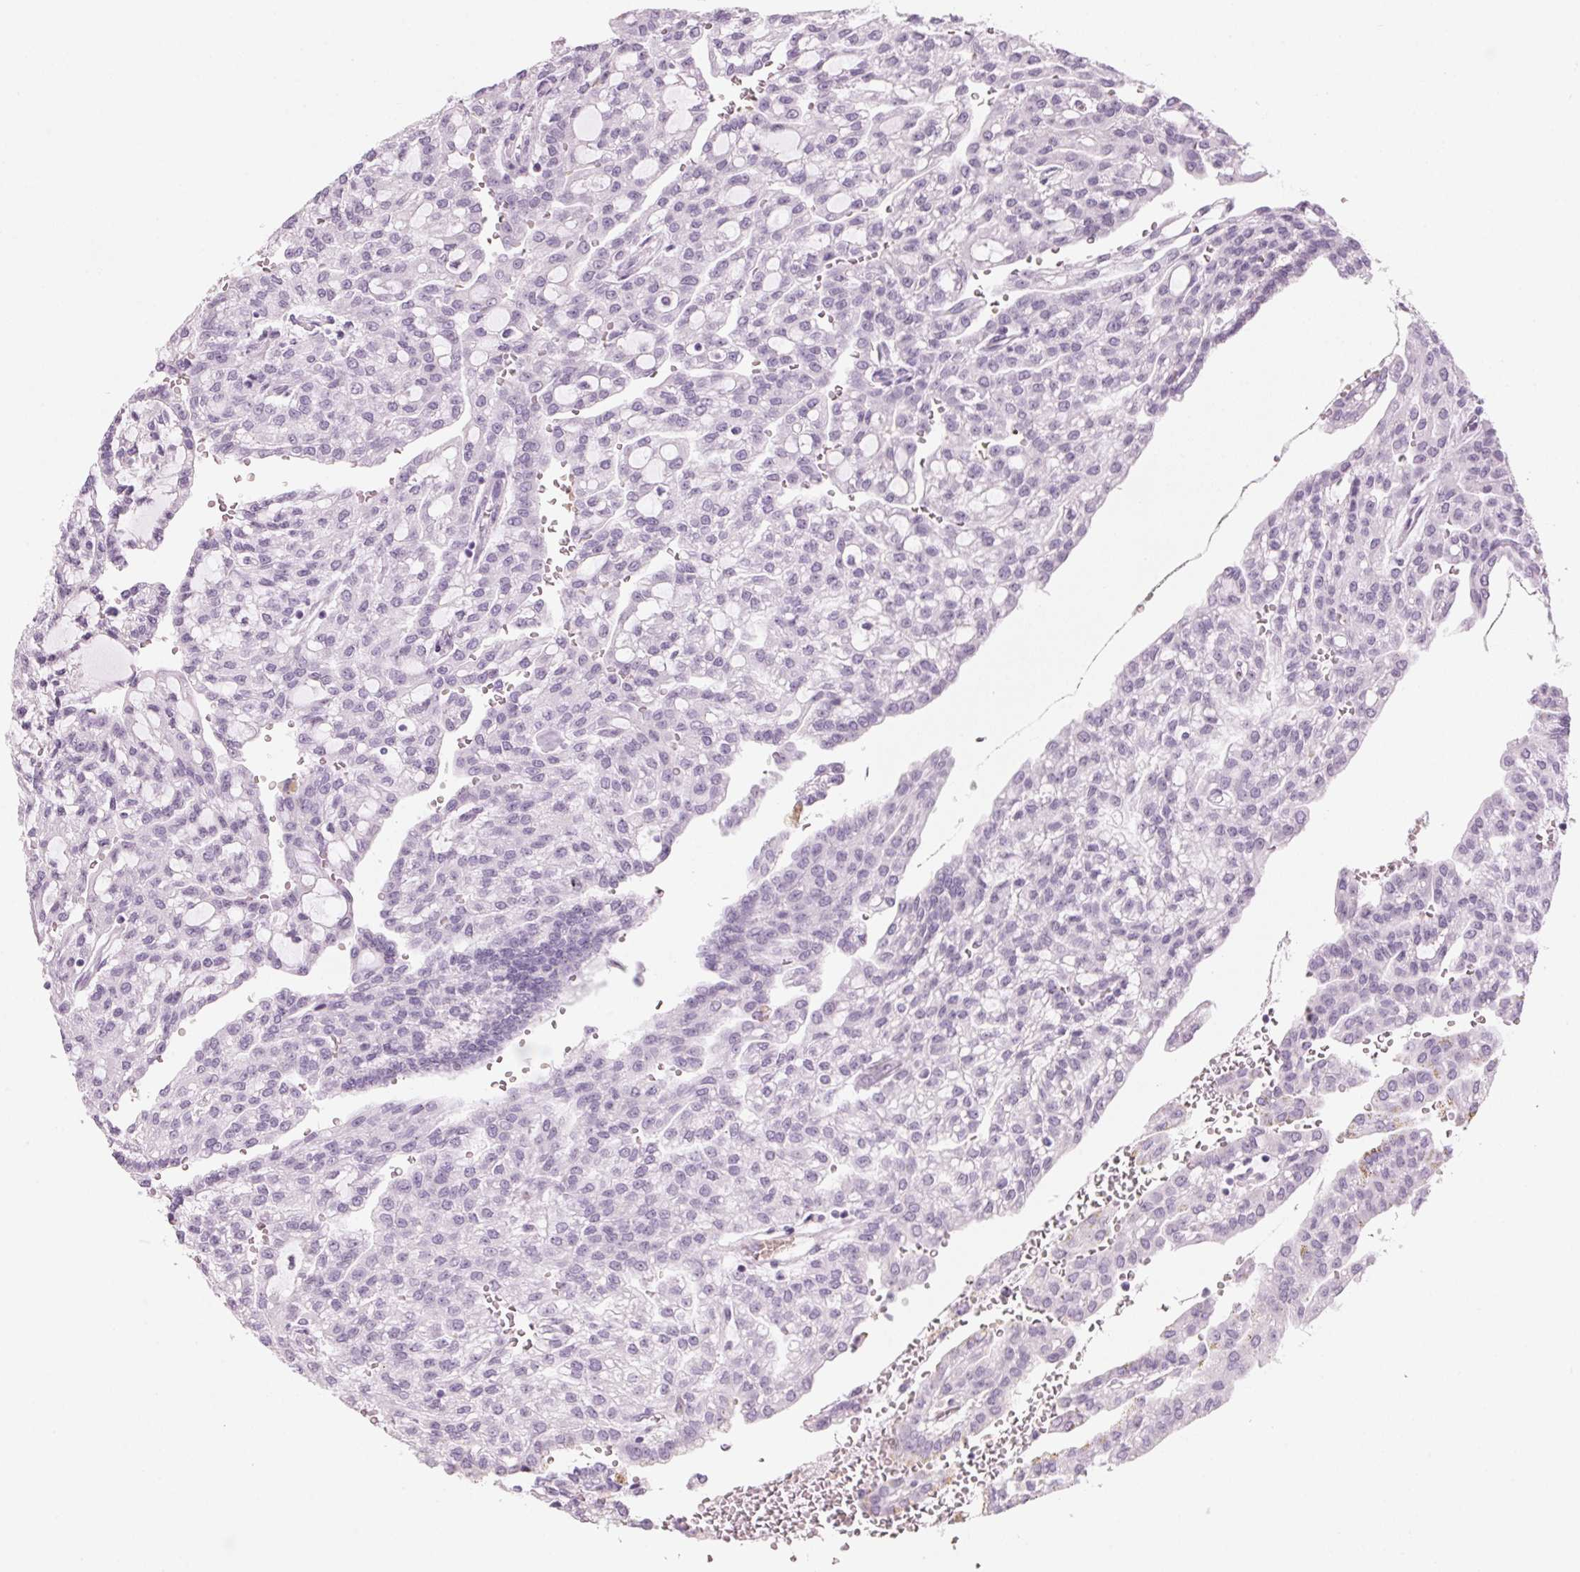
{"staining": {"intensity": "negative", "quantity": "none", "location": "none"}, "tissue": "renal cancer", "cell_type": "Tumor cells", "image_type": "cancer", "snomed": [{"axis": "morphology", "description": "Adenocarcinoma, NOS"}, {"axis": "topography", "description": "Kidney"}], "caption": "Immunohistochemistry (IHC) of renal cancer (adenocarcinoma) shows no staining in tumor cells.", "gene": "DNTTIP2", "patient": {"sex": "male", "age": 63}}